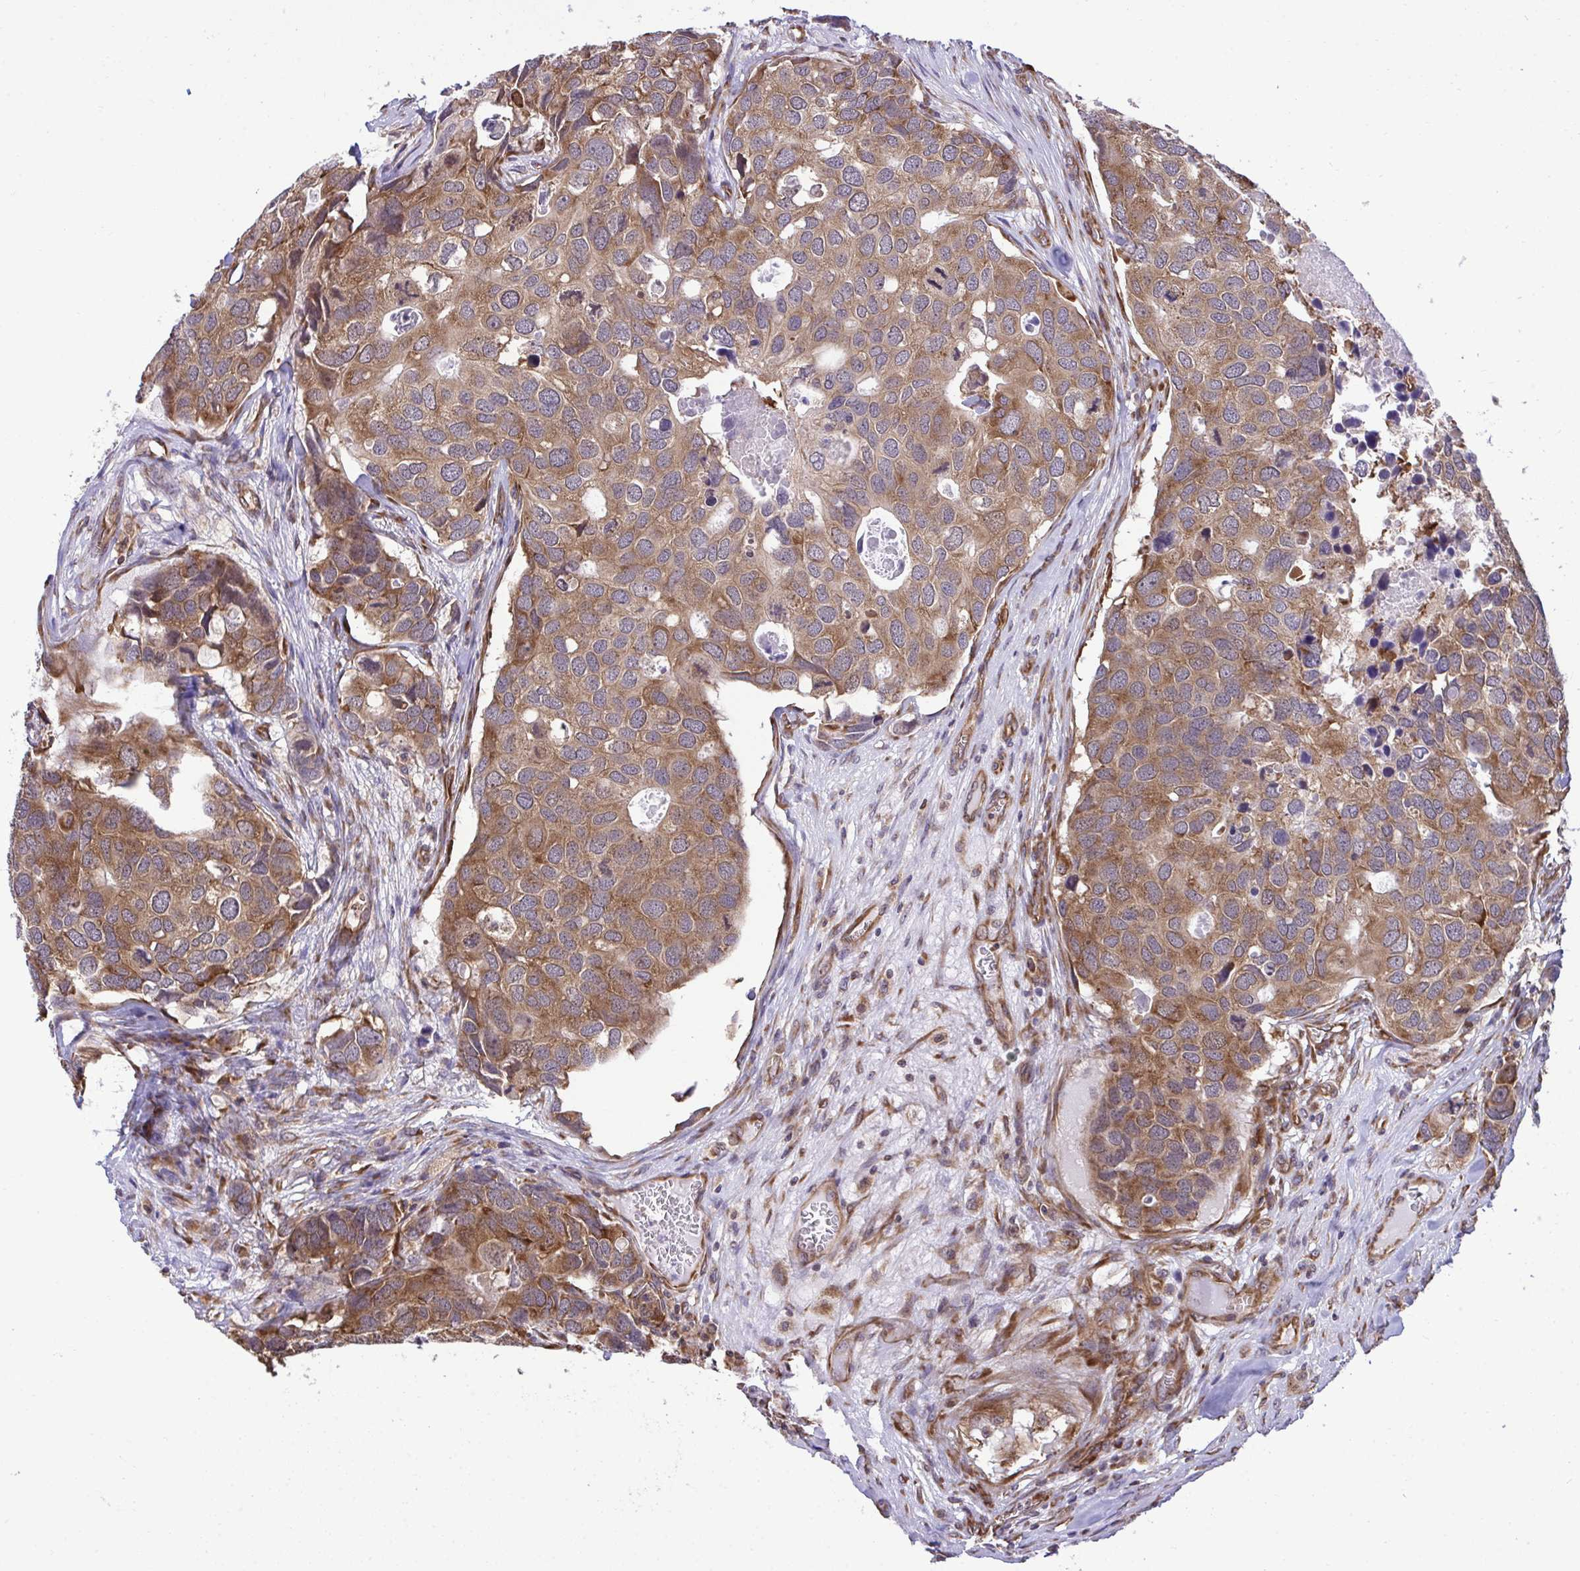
{"staining": {"intensity": "moderate", "quantity": ">75%", "location": "cytoplasmic/membranous"}, "tissue": "breast cancer", "cell_type": "Tumor cells", "image_type": "cancer", "snomed": [{"axis": "morphology", "description": "Duct carcinoma"}, {"axis": "topography", "description": "Breast"}], "caption": "Immunohistochemical staining of human breast cancer displays medium levels of moderate cytoplasmic/membranous positivity in about >75% of tumor cells.", "gene": "RPS15", "patient": {"sex": "female", "age": 83}}